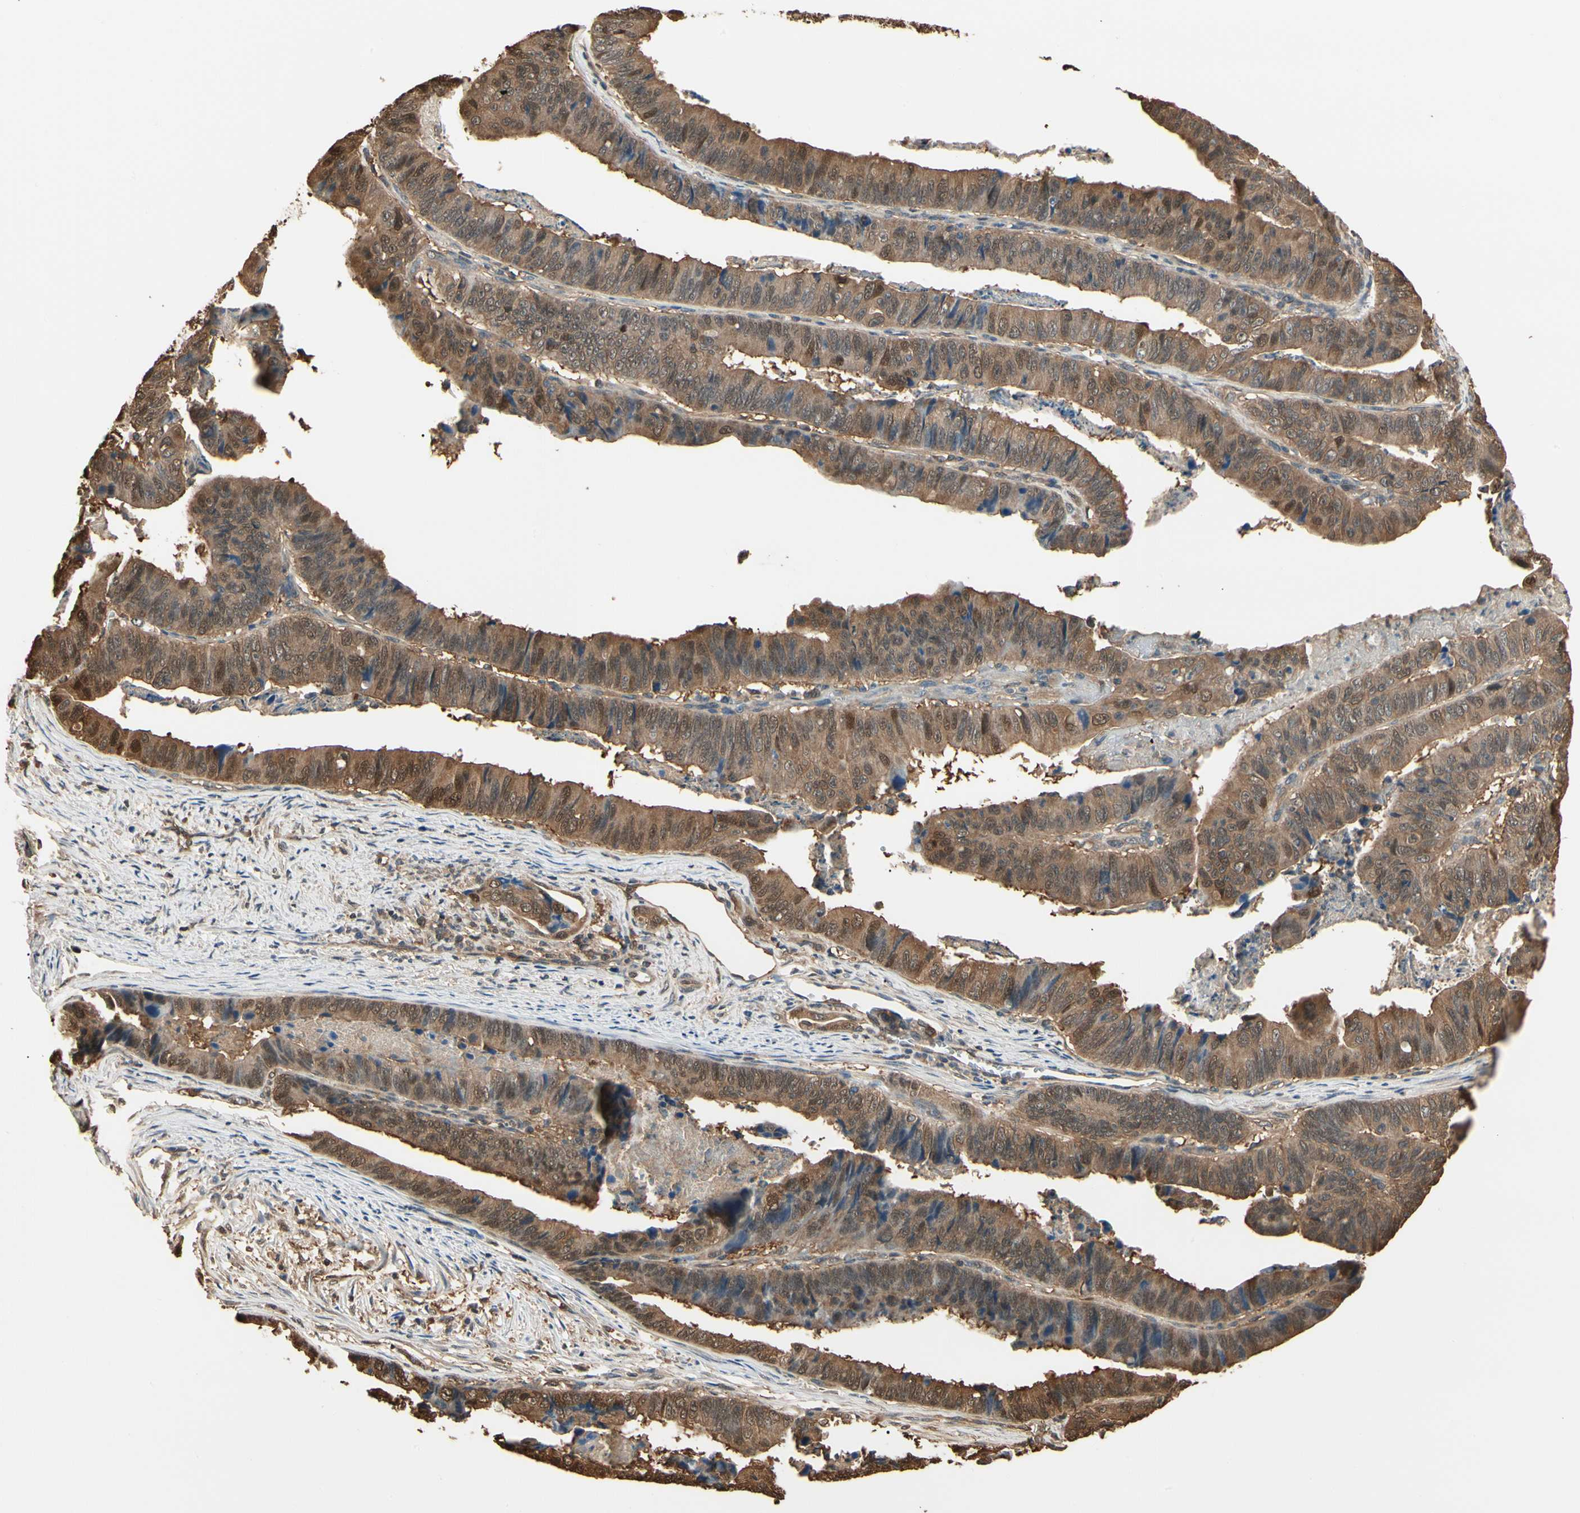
{"staining": {"intensity": "moderate", "quantity": ">75%", "location": "cytoplasmic/membranous,nuclear"}, "tissue": "stomach cancer", "cell_type": "Tumor cells", "image_type": "cancer", "snomed": [{"axis": "morphology", "description": "Adenocarcinoma, NOS"}, {"axis": "topography", "description": "Stomach, lower"}], "caption": "Stomach cancer (adenocarcinoma) stained with immunohistochemistry reveals moderate cytoplasmic/membranous and nuclear positivity in approximately >75% of tumor cells.", "gene": "YWHAE", "patient": {"sex": "male", "age": 77}}